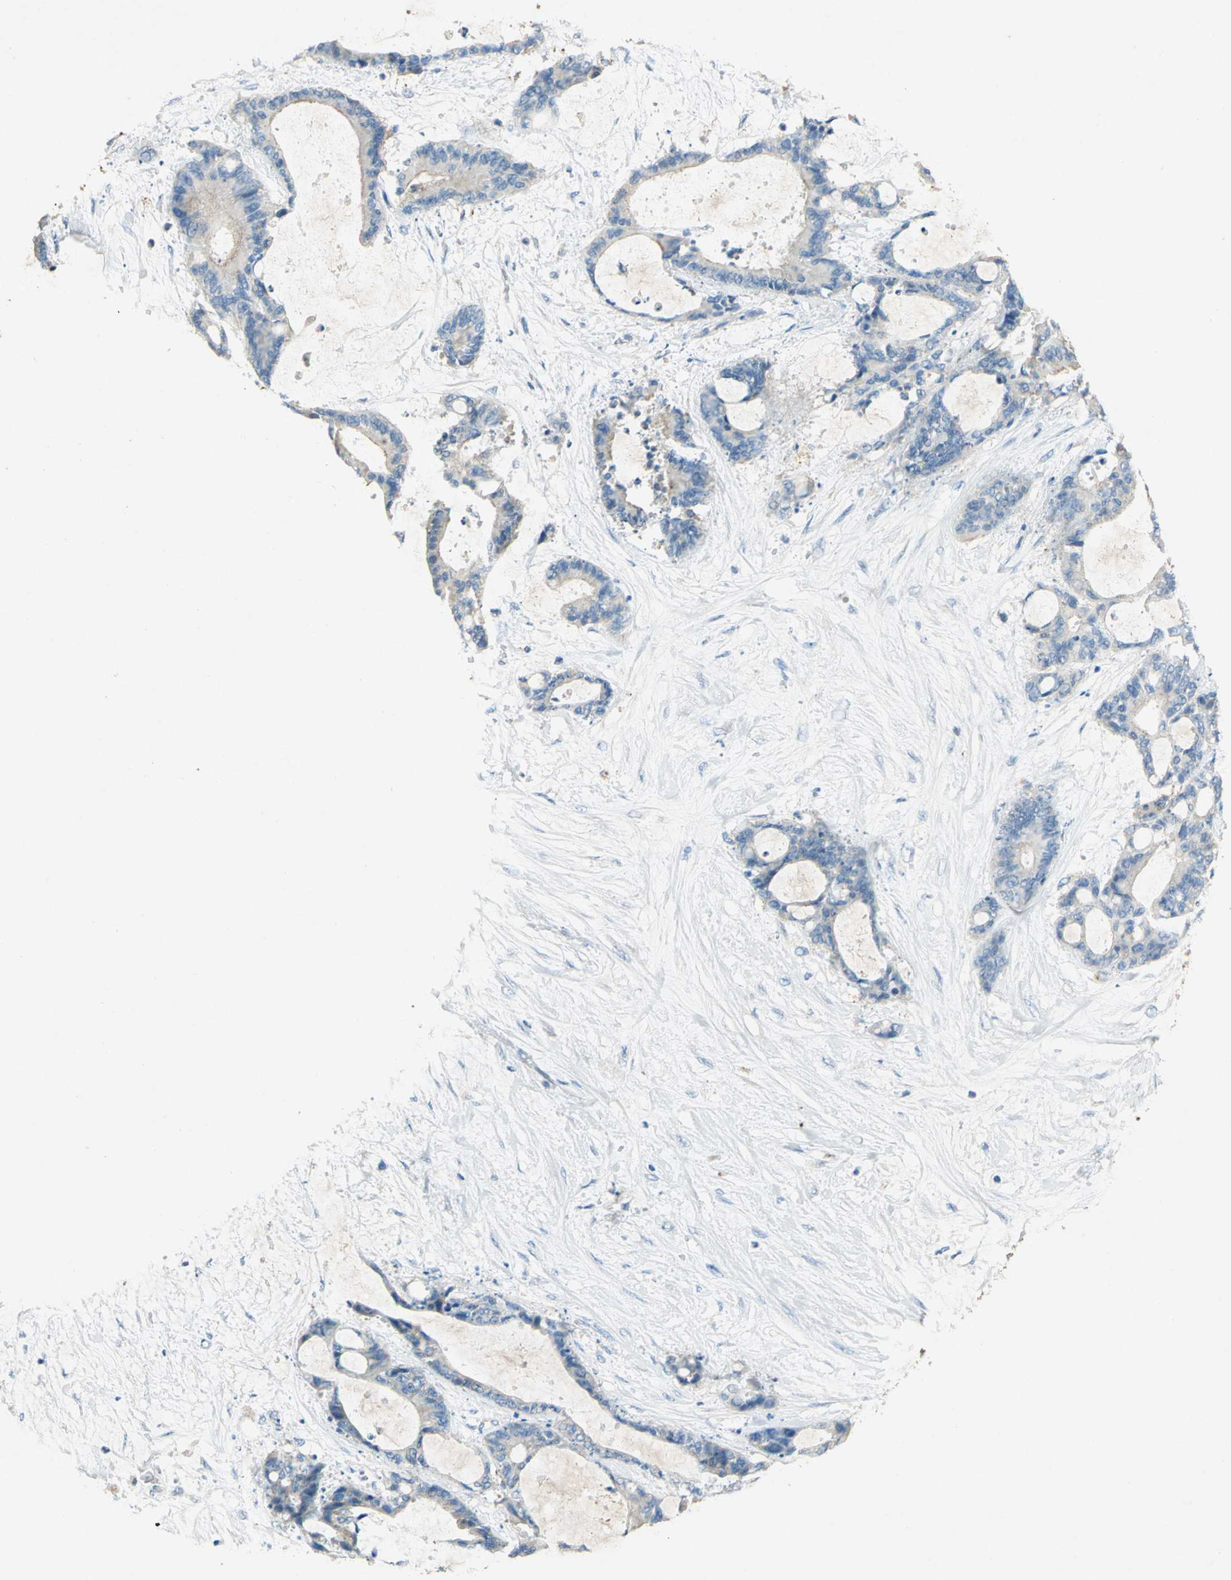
{"staining": {"intensity": "weak", "quantity": ">75%", "location": "cytoplasmic/membranous"}, "tissue": "liver cancer", "cell_type": "Tumor cells", "image_type": "cancer", "snomed": [{"axis": "morphology", "description": "Cholangiocarcinoma"}, {"axis": "topography", "description": "Liver"}], "caption": "A brown stain highlights weak cytoplasmic/membranous staining of a protein in human liver cancer (cholangiocarcinoma) tumor cells.", "gene": "ADAMTS5", "patient": {"sex": "female", "age": 73}}